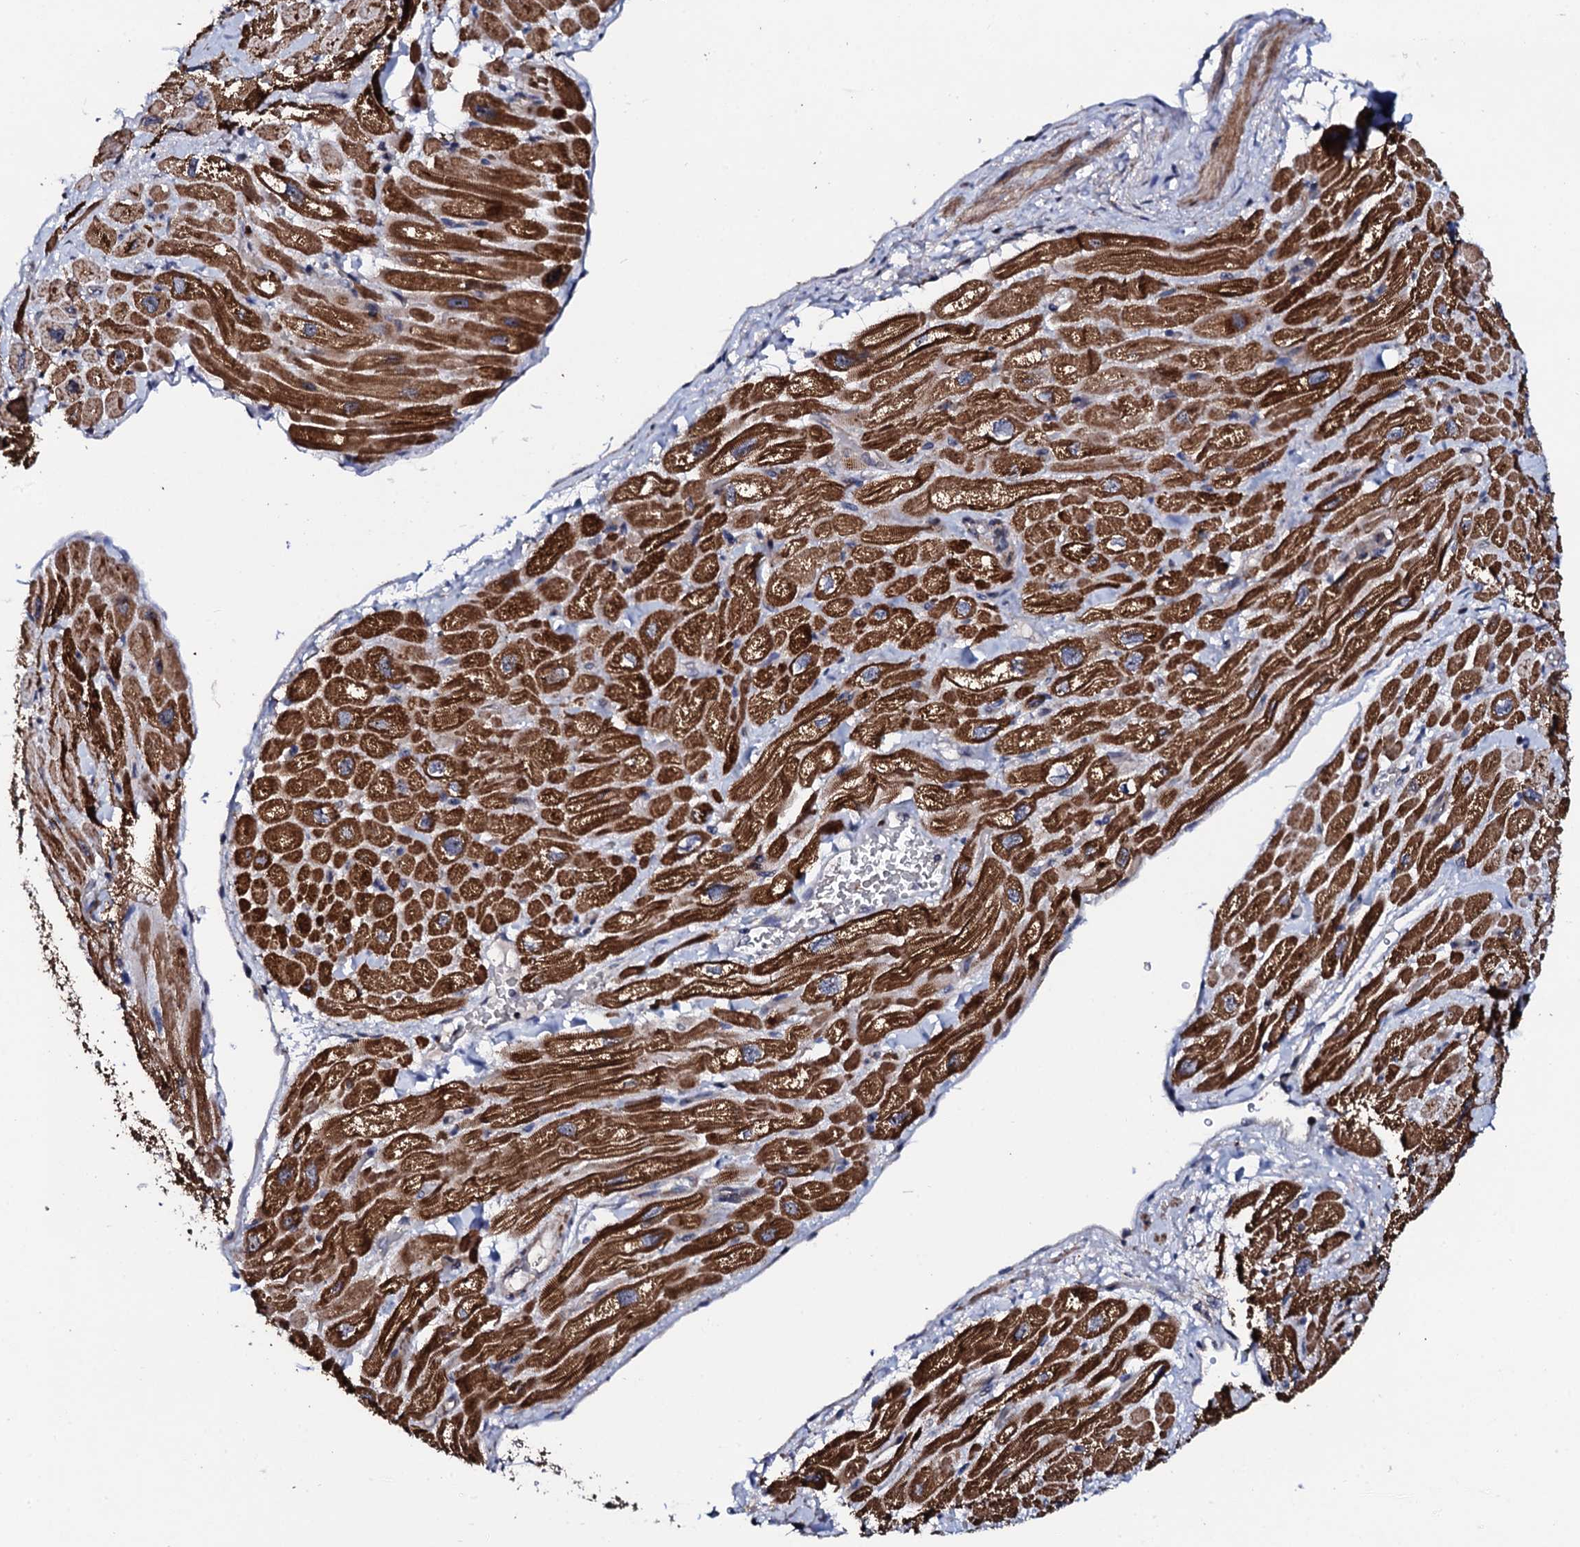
{"staining": {"intensity": "strong", "quantity": ">75%", "location": "cytoplasmic/membranous"}, "tissue": "heart muscle", "cell_type": "Cardiomyocytes", "image_type": "normal", "snomed": [{"axis": "morphology", "description": "Normal tissue, NOS"}, {"axis": "topography", "description": "Heart"}], "caption": "This image displays immunohistochemistry staining of unremarkable human heart muscle, with high strong cytoplasmic/membranous positivity in approximately >75% of cardiomyocytes.", "gene": "GTPBP4", "patient": {"sex": "male", "age": 65}}